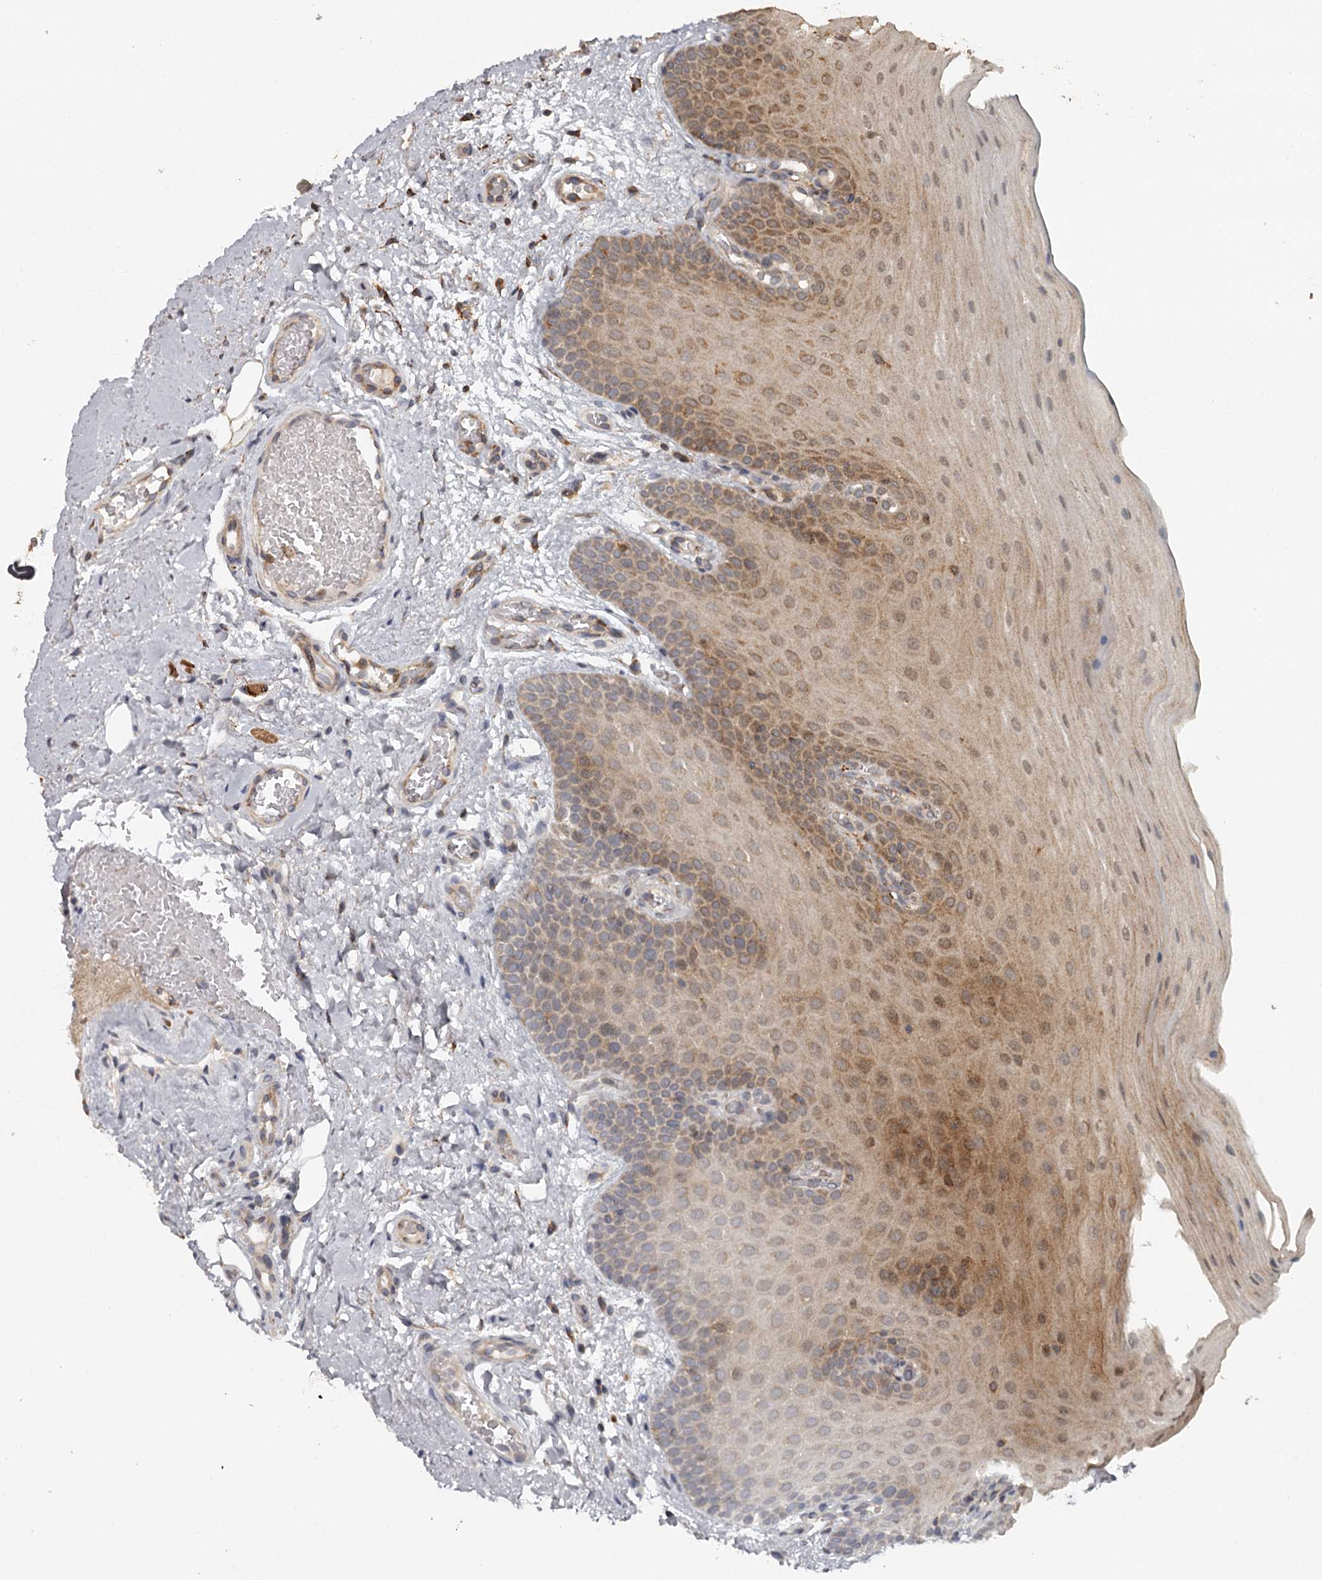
{"staining": {"intensity": "moderate", "quantity": ">75%", "location": "cytoplasmic/membranous"}, "tissue": "oral mucosa", "cell_type": "Squamous epithelial cells", "image_type": "normal", "snomed": [{"axis": "morphology", "description": "Normal tissue, NOS"}, {"axis": "topography", "description": "Oral tissue"}], "caption": "Oral mucosa stained with immunohistochemistry demonstrates moderate cytoplasmic/membranous staining in approximately >75% of squamous epithelial cells. (DAB (3,3'-diaminobenzidine) IHC with brightfield microscopy, high magnification).", "gene": "FAXC", "patient": {"sex": "male", "age": 68}}